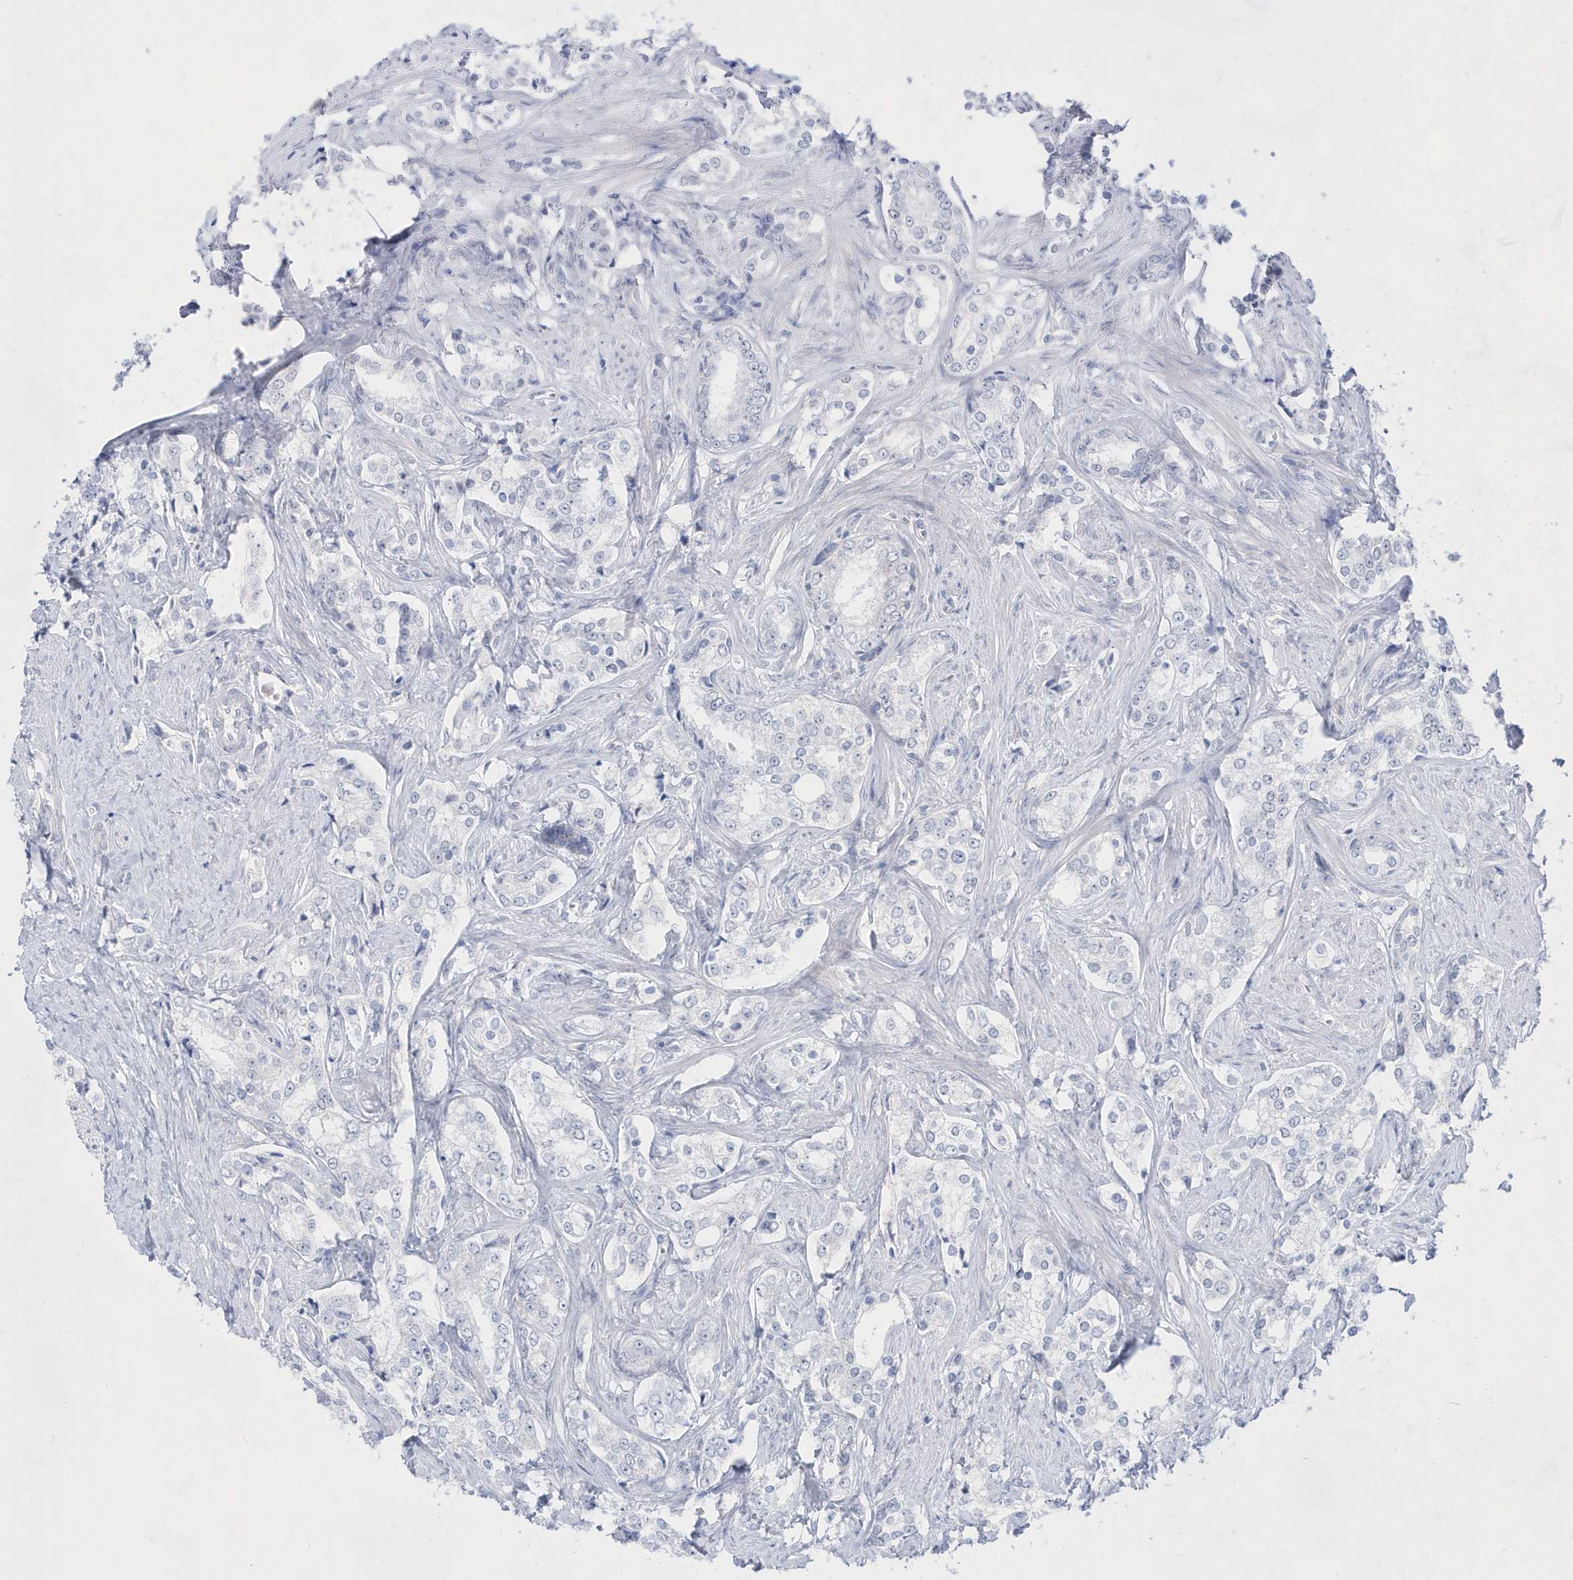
{"staining": {"intensity": "negative", "quantity": "none", "location": "none"}, "tissue": "prostate cancer", "cell_type": "Tumor cells", "image_type": "cancer", "snomed": [{"axis": "morphology", "description": "Adenocarcinoma, High grade"}, {"axis": "topography", "description": "Prostate"}], "caption": "Immunohistochemistry of human adenocarcinoma (high-grade) (prostate) displays no staining in tumor cells.", "gene": "BDH2", "patient": {"sex": "male", "age": 66}}